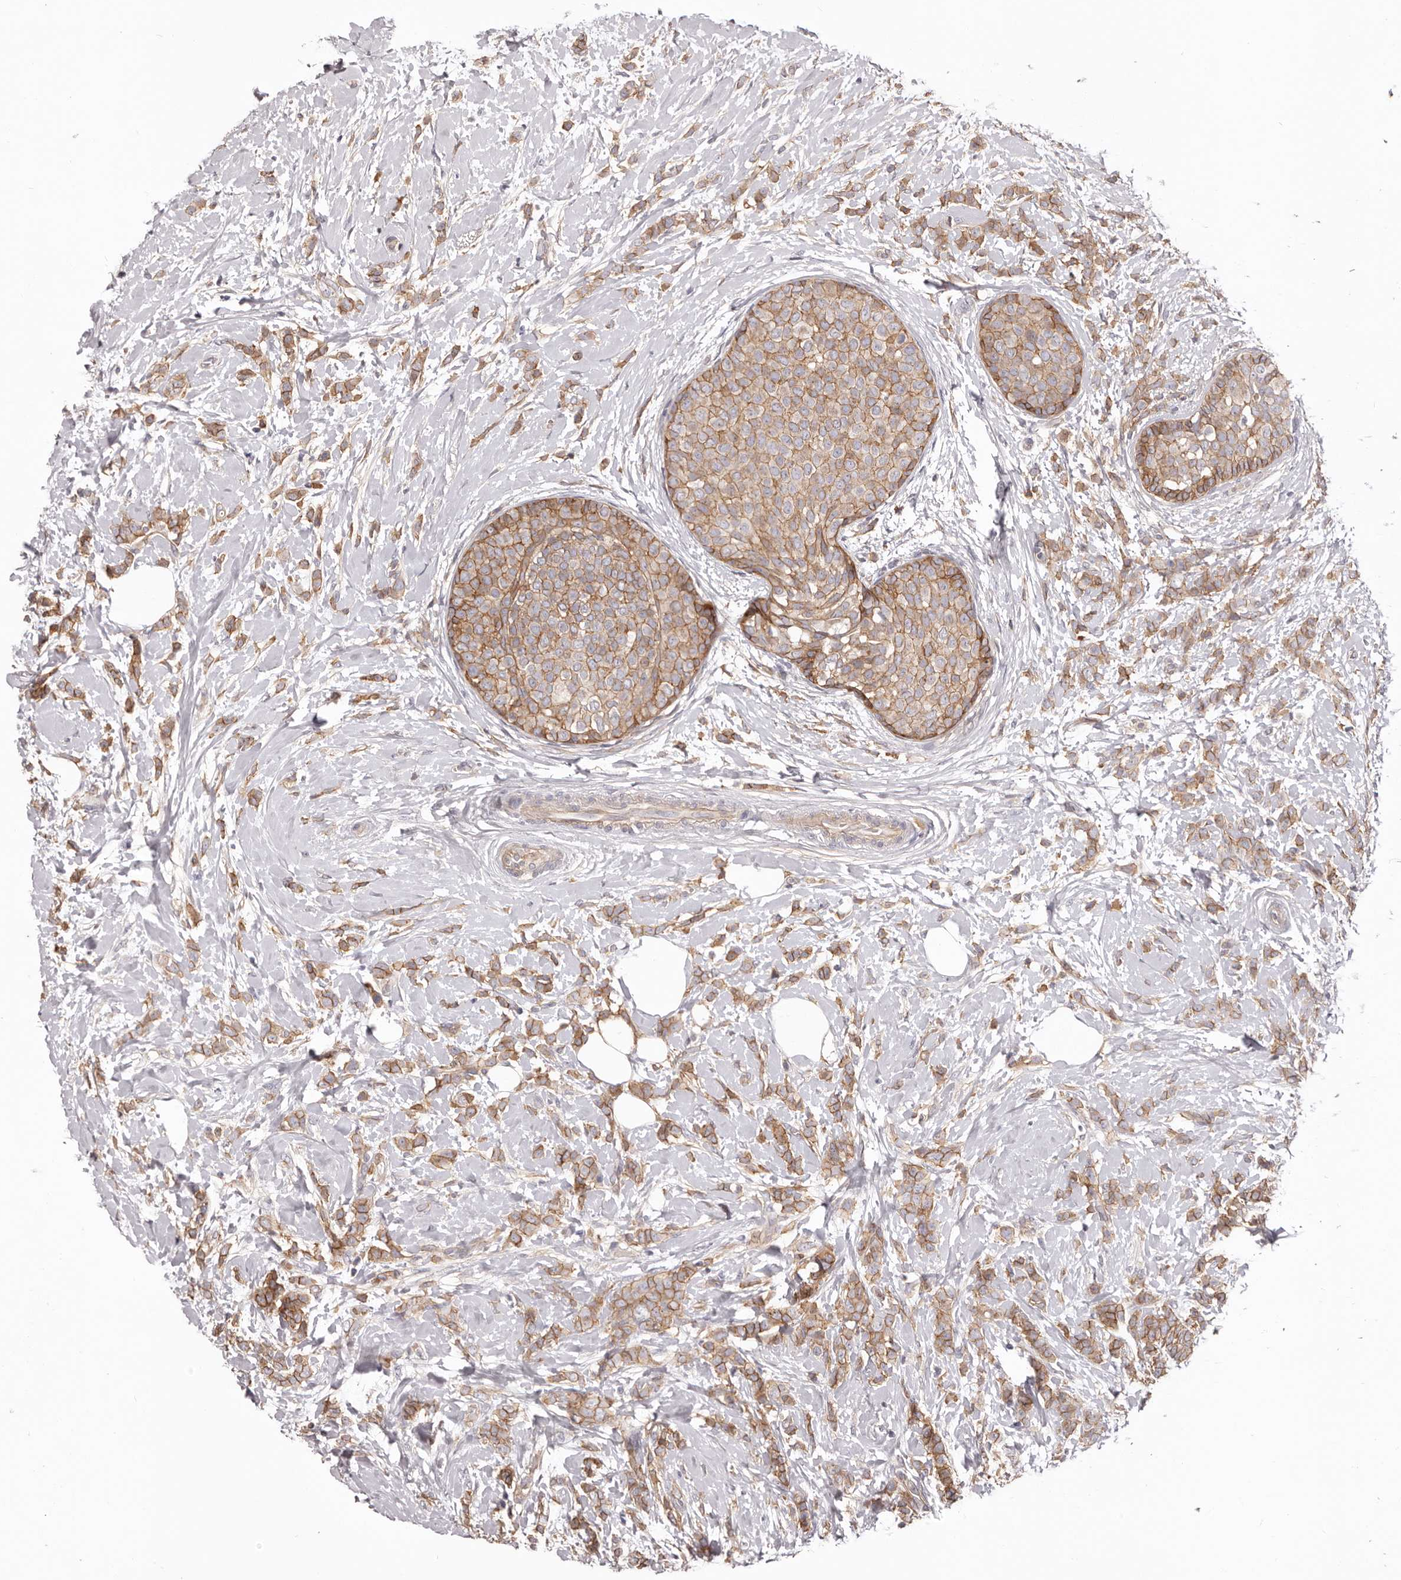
{"staining": {"intensity": "moderate", "quantity": ">75%", "location": "cytoplasmic/membranous"}, "tissue": "breast cancer", "cell_type": "Tumor cells", "image_type": "cancer", "snomed": [{"axis": "morphology", "description": "Lobular carcinoma, in situ"}, {"axis": "morphology", "description": "Lobular carcinoma"}, {"axis": "topography", "description": "Breast"}], "caption": "Immunohistochemistry of breast cancer exhibits medium levels of moderate cytoplasmic/membranous expression in approximately >75% of tumor cells.", "gene": "DMRT2", "patient": {"sex": "female", "age": 41}}